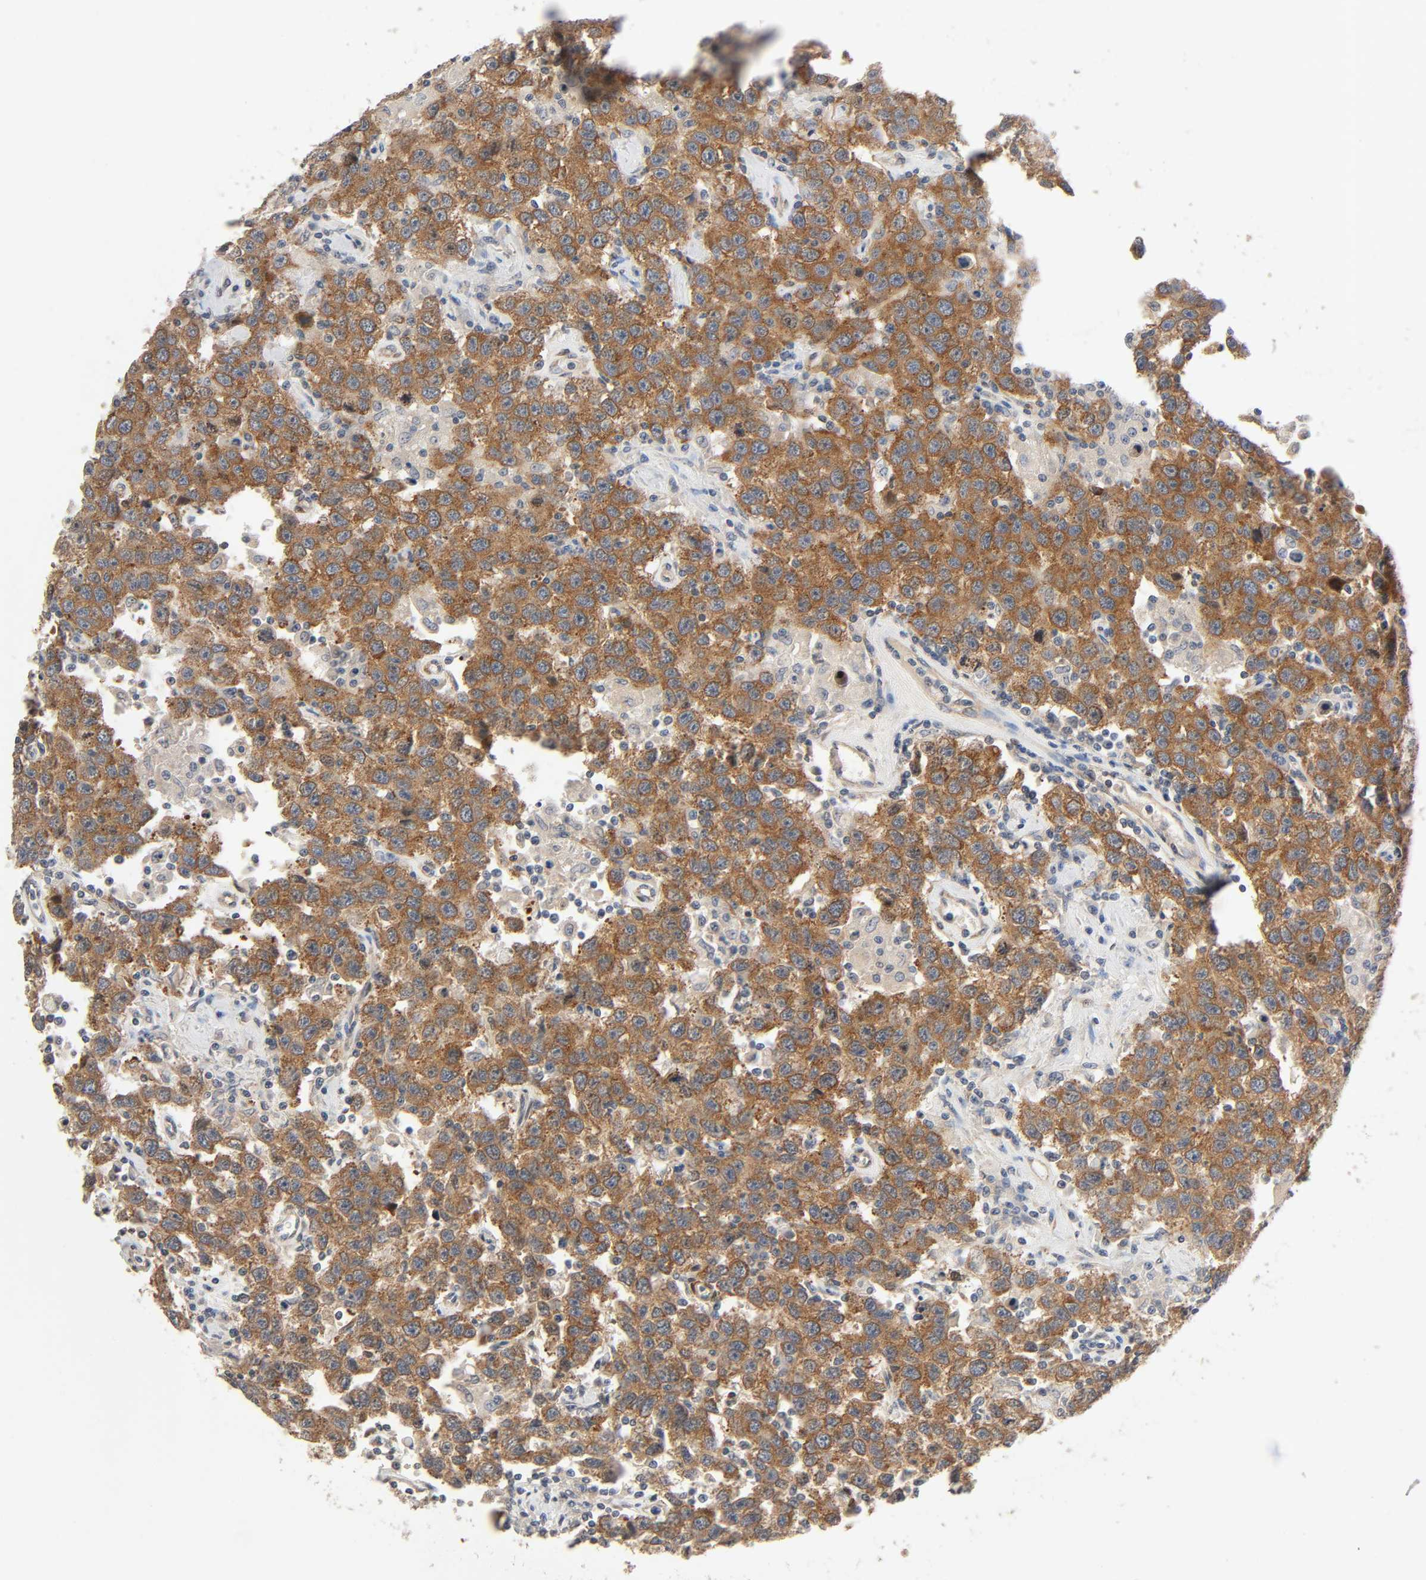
{"staining": {"intensity": "strong", "quantity": ">75%", "location": "cytoplasmic/membranous"}, "tissue": "testis cancer", "cell_type": "Tumor cells", "image_type": "cancer", "snomed": [{"axis": "morphology", "description": "Seminoma, NOS"}, {"axis": "topography", "description": "Testis"}], "caption": "This histopathology image displays immunohistochemistry (IHC) staining of human testis cancer, with high strong cytoplasmic/membranous staining in about >75% of tumor cells.", "gene": "PTK2", "patient": {"sex": "male", "age": 41}}